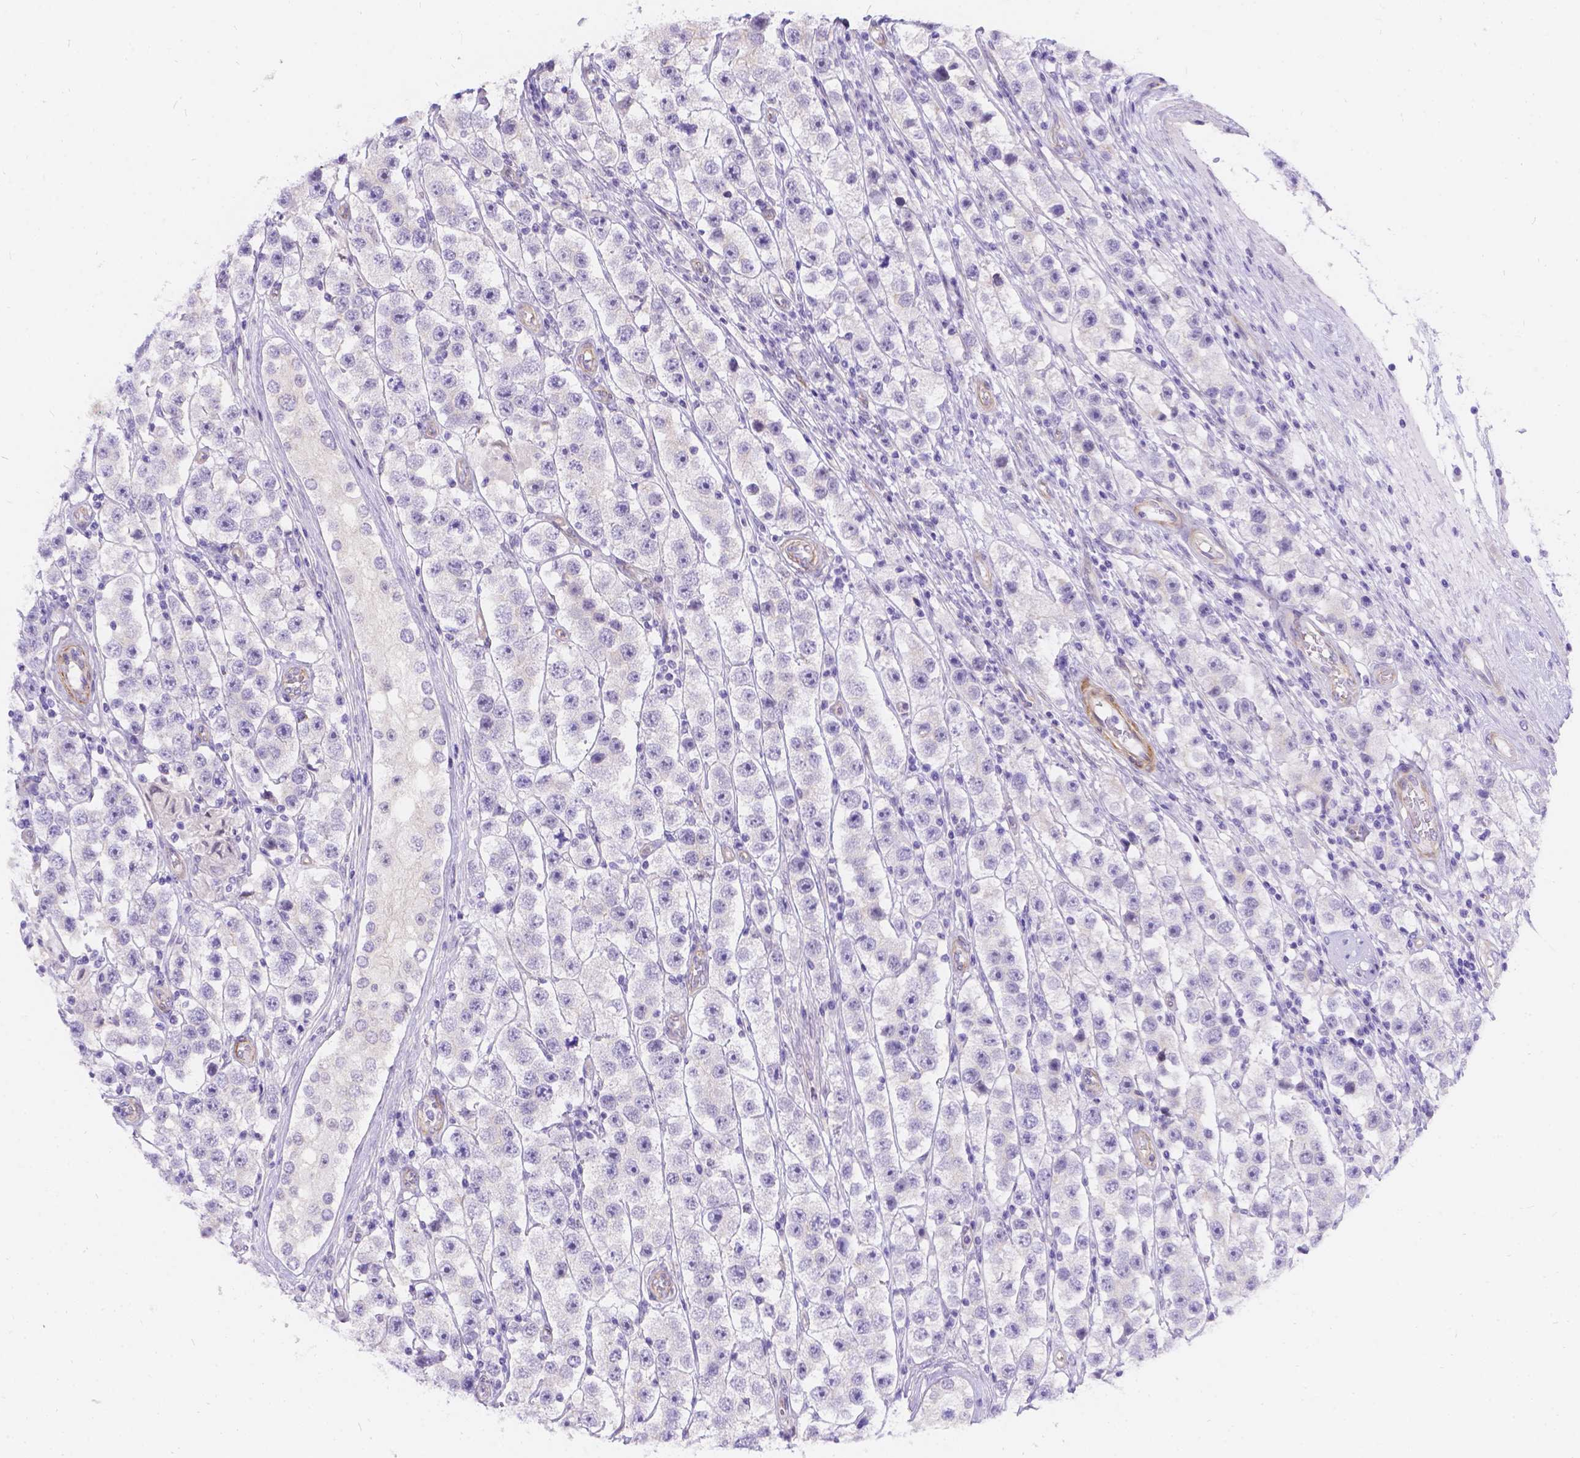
{"staining": {"intensity": "negative", "quantity": "none", "location": "none"}, "tissue": "testis cancer", "cell_type": "Tumor cells", "image_type": "cancer", "snomed": [{"axis": "morphology", "description": "Seminoma, NOS"}, {"axis": "topography", "description": "Testis"}], "caption": "Immunohistochemical staining of testis cancer exhibits no significant positivity in tumor cells.", "gene": "PALS1", "patient": {"sex": "male", "age": 45}}